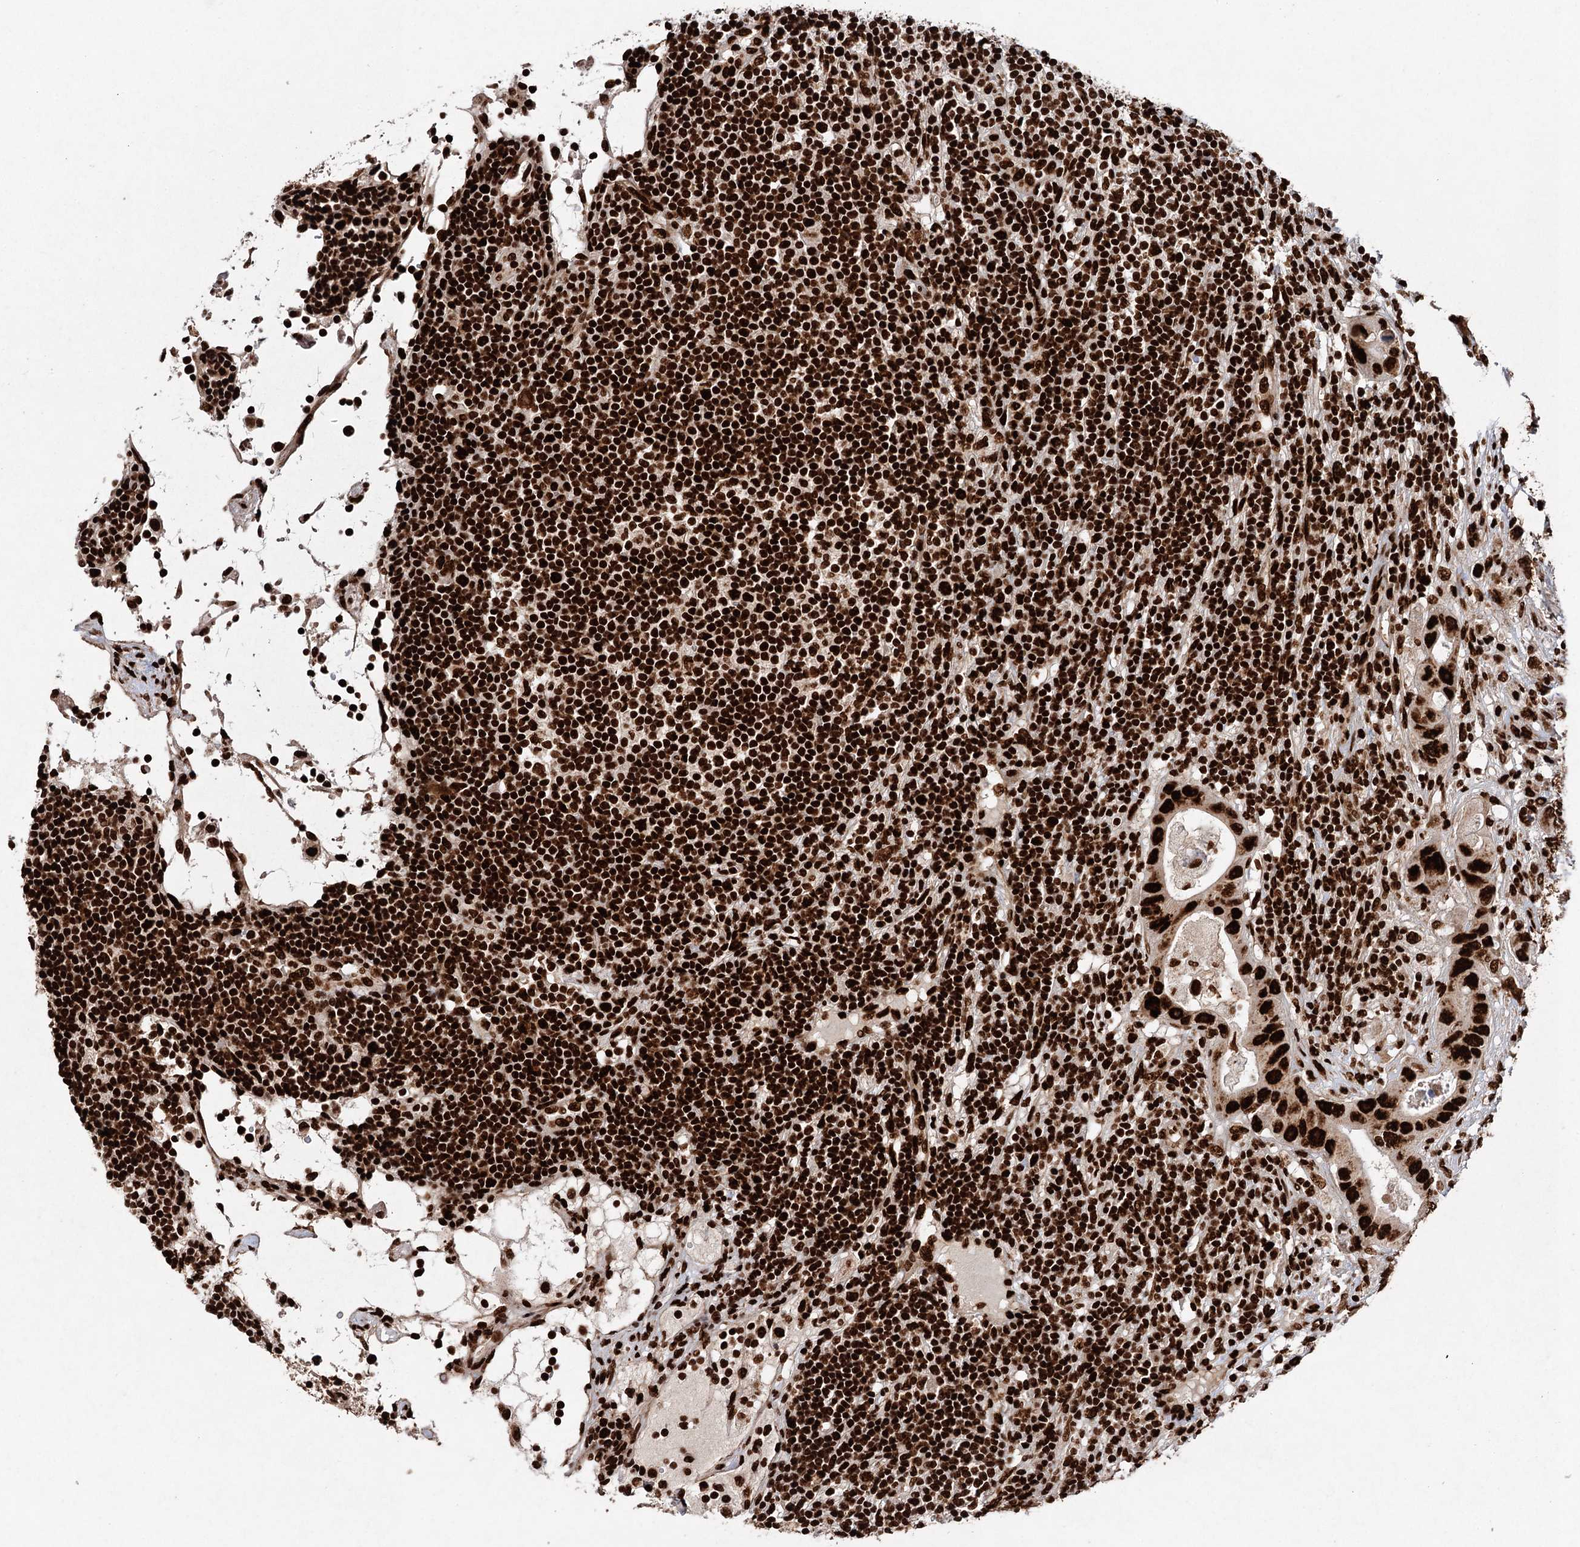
{"staining": {"intensity": "strong", "quantity": ">75%", "location": "nuclear"}, "tissue": "colorectal cancer", "cell_type": "Tumor cells", "image_type": "cancer", "snomed": [{"axis": "morphology", "description": "Adenocarcinoma, NOS"}, {"axis": "topography", "description": "Colon"}], "caption": "Colorectal cancer (adenocarcinoma) stained for a protein shows strong nuclear positivity in tumor cells.", "gene": "MATR3", "patient": {"sex": "female", "age": 46}}